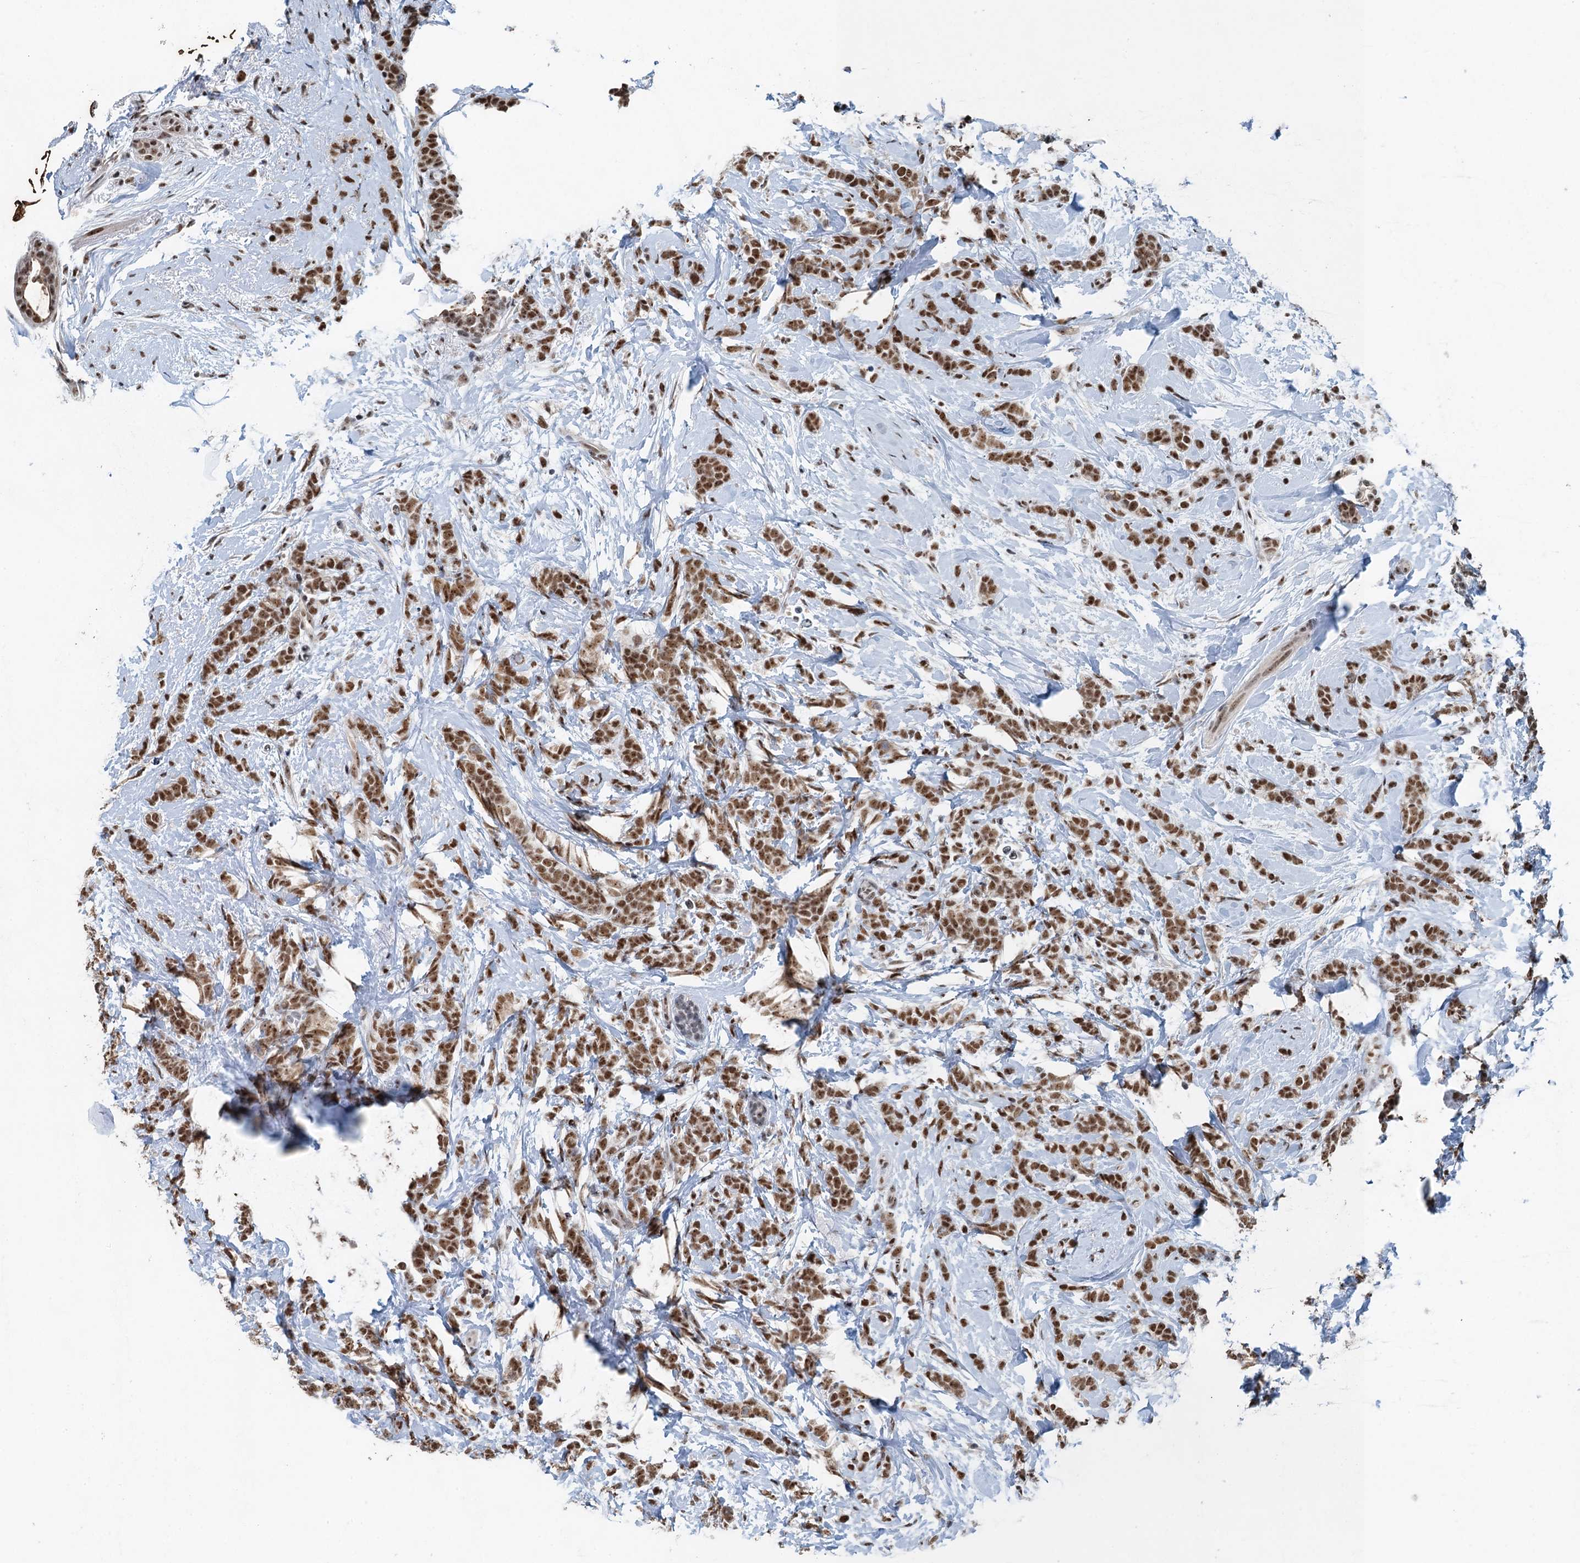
{"staining": {"intensity": "strong", "quantity": ">75%", "location": "nuclear"}, "tissue": "breast cancer", "cell_type": "Tumor cells", "image_type": "cancer", "snomed": [{"axis": "morphology", "description": "Lobular carcinoma"}, {"axis": "topography", "description": "Breast"}], "caption": "The micrograph exhibits immunohistochemical staining of breast lobular carcinoma. There is strong nuclear staining is seen in approximately >75% of tumor cells. Nuclei are stained in blue.", "gene": "MTA3", "patient": {"sex": "female", "age": 58}}